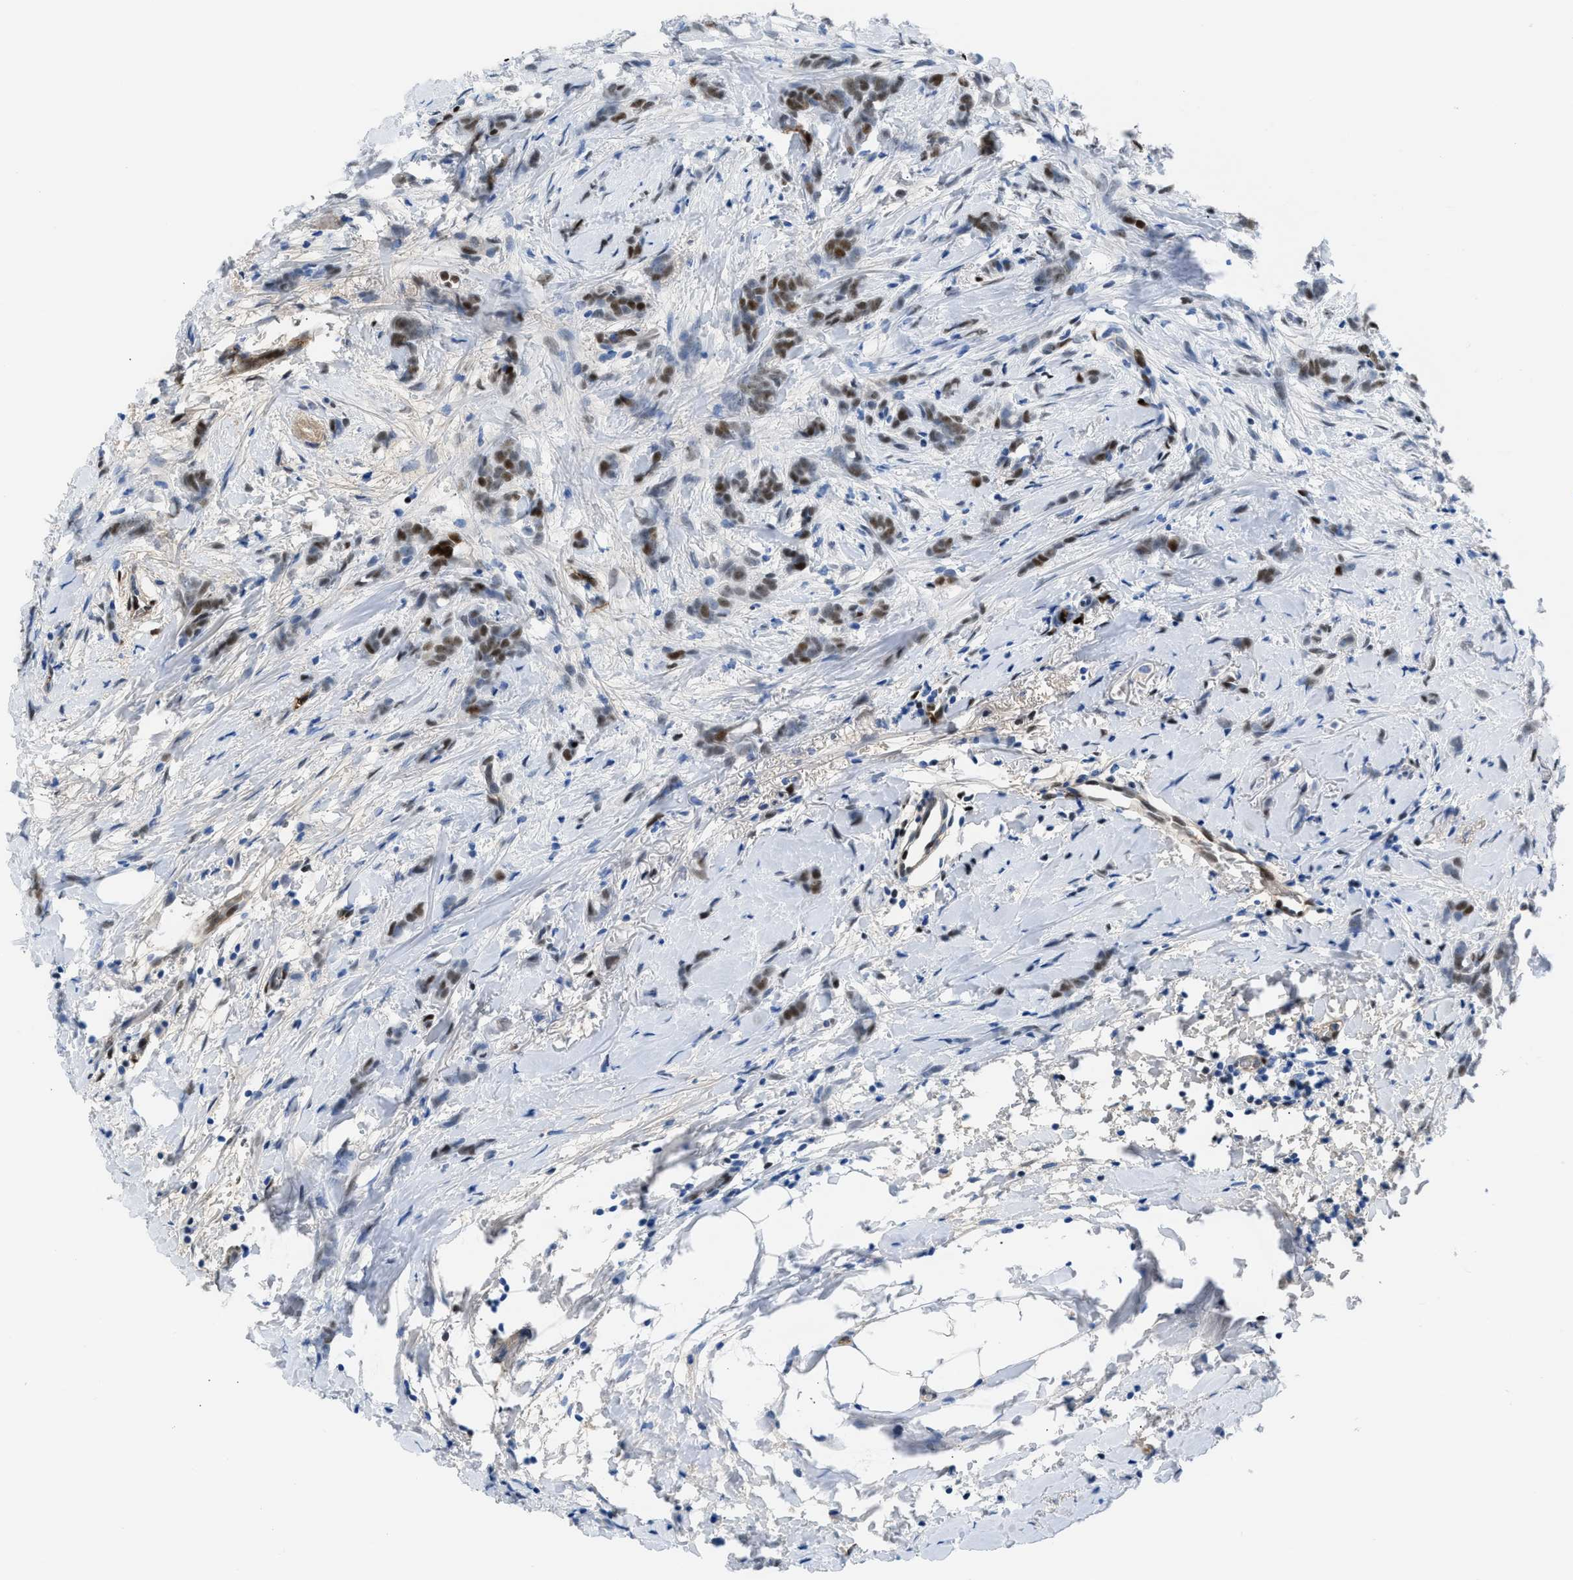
{"staining": {"intensity": "moderate", "quantity": ">75%", "location": "nuclear"}, "tissue": "breast cancer", "cell_type": "Tumor cells", "image_type": "cancer", "snomed": [{"axis": "morphology", "description": "Lobular carcinoma, in situ"}, {"axis": "morphology", "description": "Lobular carcinoma"}, {"axis": "topography", "description": "Breast"}], "caption": "Breast cancer stained with DAB immunohistochemistry (IHC) demonstrates medium levels of moderate nuclear expression in approximately >75% of tumor cells.", "gene": "LEF1", "patient": {"sex": "female", "age": 41}}